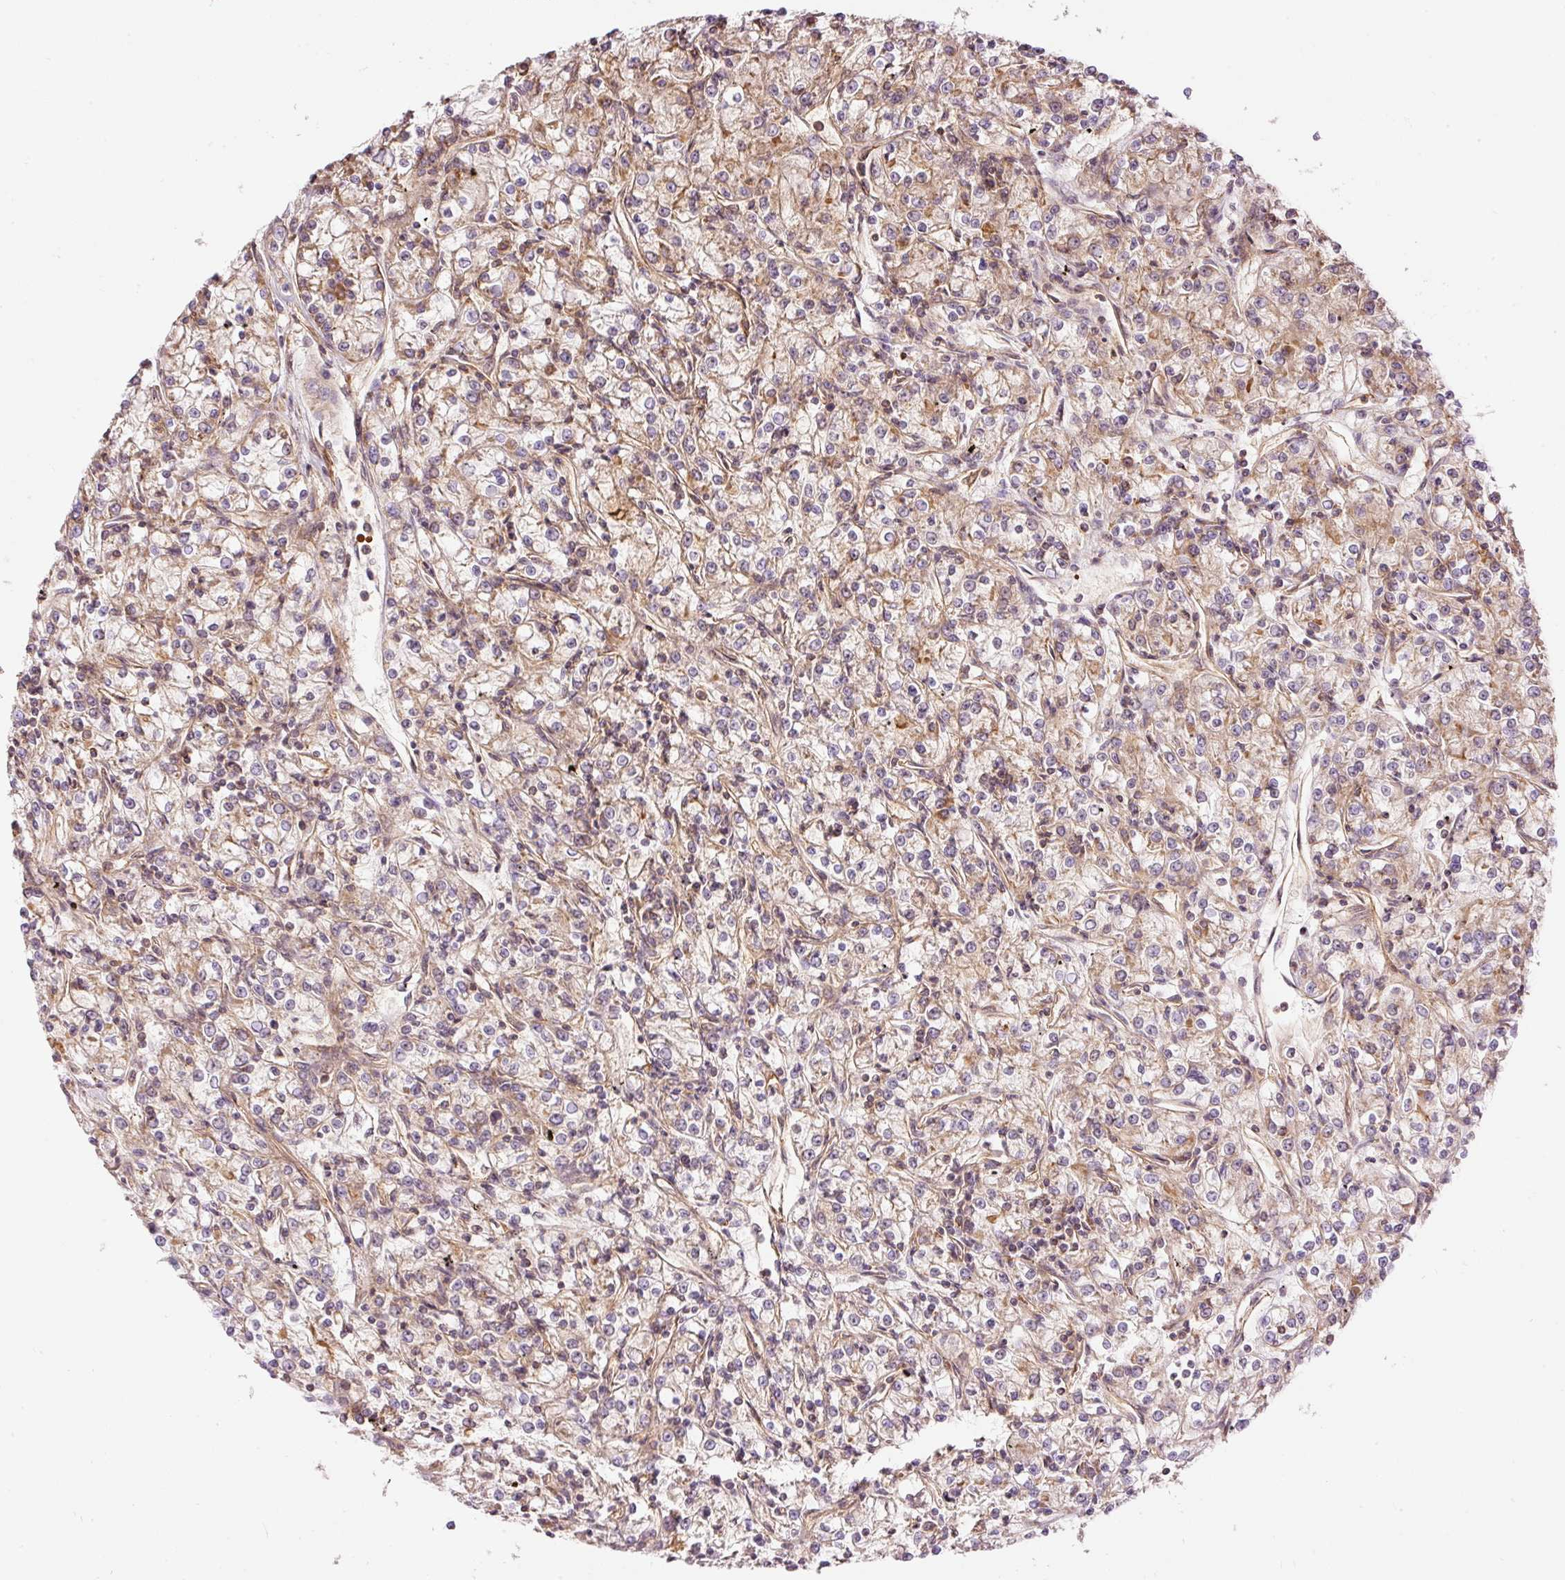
{"staining": {"intensity": "weak", "quantity": "25%-75%", "location": "cytoplasmic/membranous"}, "tissue": "renal cancer", "cell_type": "Tumor cells", "image_type": "cancer", "snomed": [{"axis": "morphology", "description": "Adenocarcinoma, NOS"}, {"axis": "topography", "description": "Kidney"}], "caption": "The image reveals immunohistochemical staining of renal cancer. There is weak cytoplasmic/membranous positivity is appreciated in about 25%-75% of tumor cells.", "gene": "ADCY4", "patient": {"sex": "female", "age": 59}}